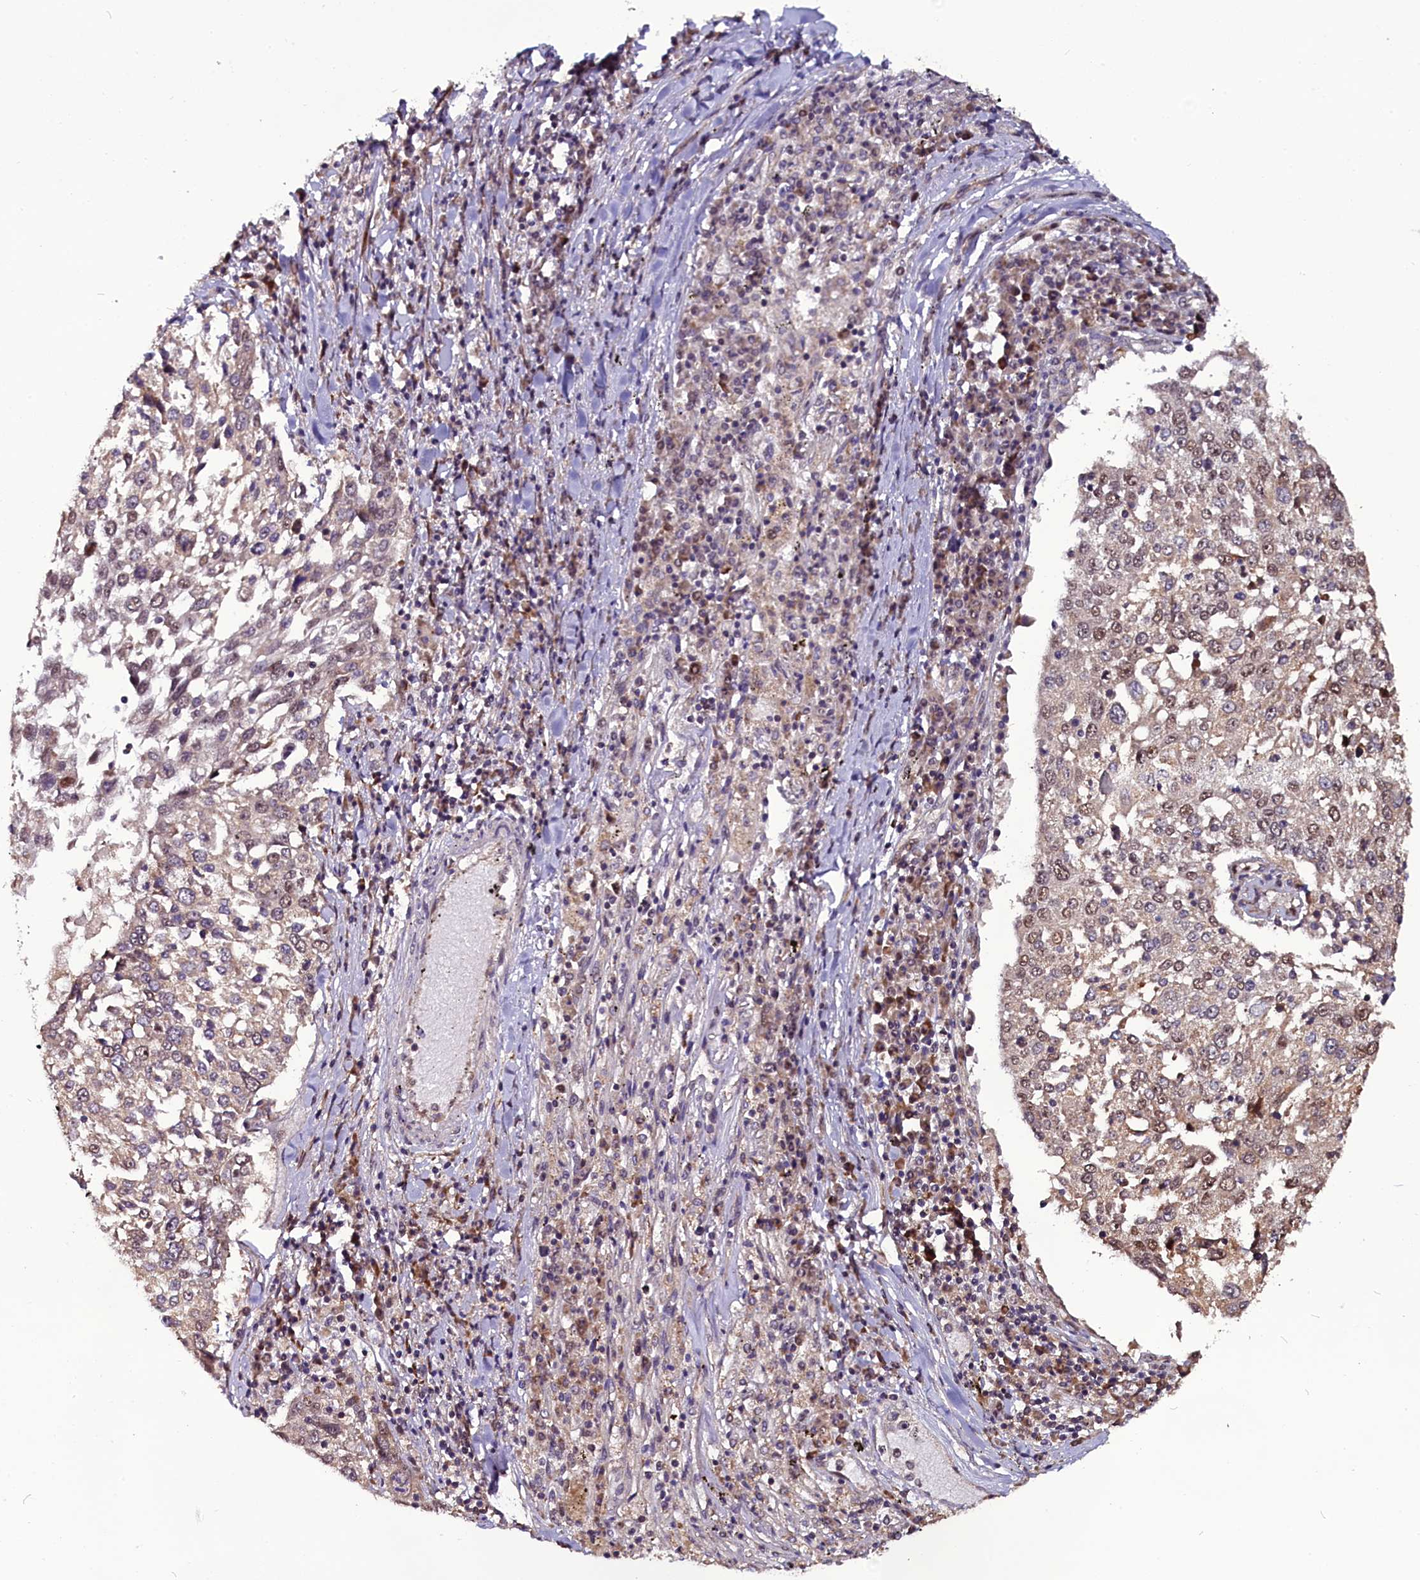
{"staining": {"intensity": "weak", "quantity": "25%-75%", "location": "nuclear"}, "tissue": "lung cancer", "cell_type": "Tumor cells", "image_type": "cancer", "snomed": [{"axis": "morphology", "description": "Squamous cell carcinoma, NOS"}, {"axis": "topography", "description": "Lung"}], "caption": "The image shows staining of squamous cell carcinoma (lung), revealing weak nuclear protein expression (brown color) within tumor cells.", "gene": "RPUSD2", "patient": {"sex": "male", "age": 65}}